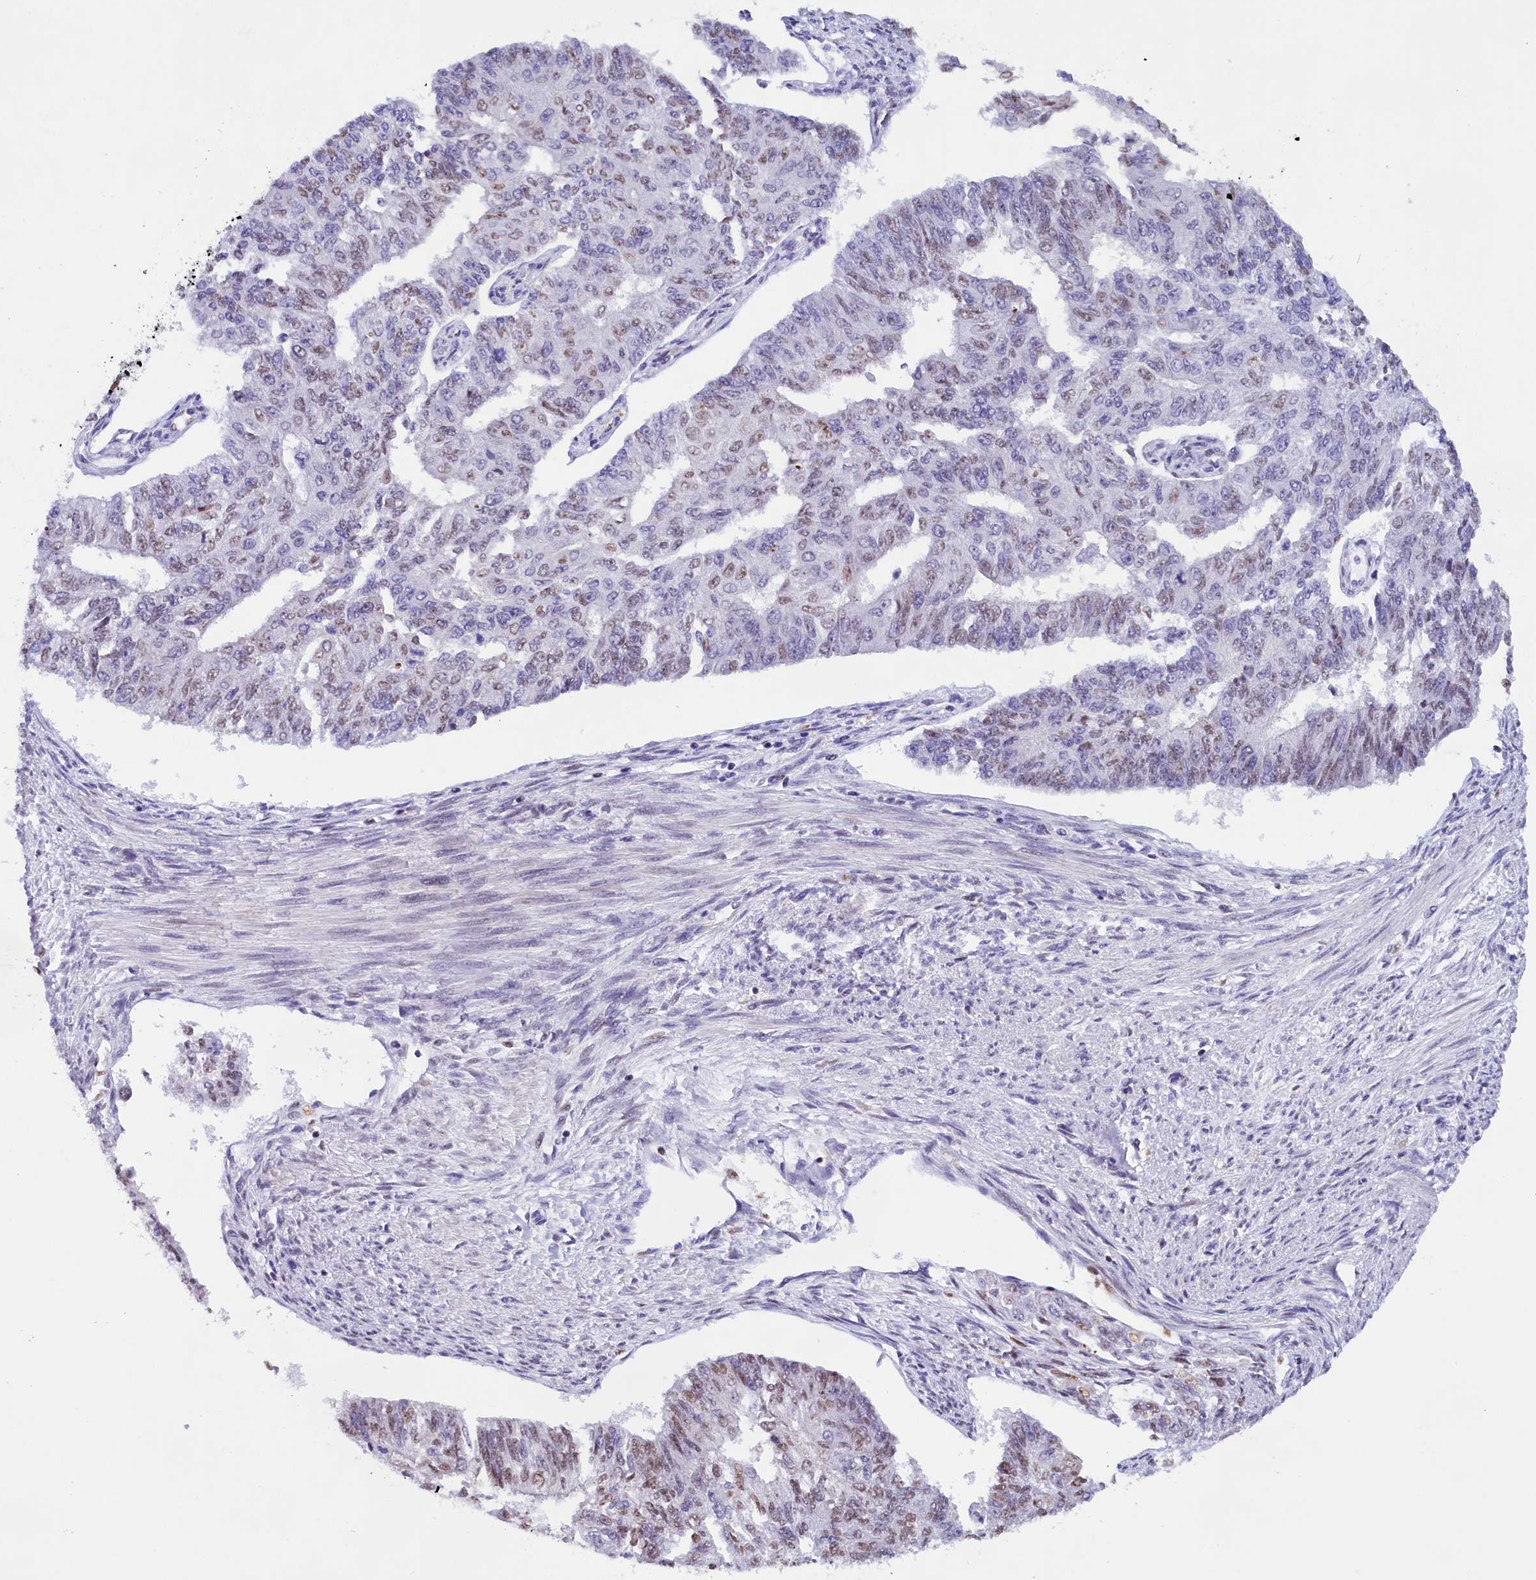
{"staining": {"intensity": "weak", "quantity": "25%-75%", "location": "nuclear"}, "tissue": "endometrial cancer", "cell_type": "Tumor cells", "image_type": "cancer", "snomed": [{"axis": "morphology", "description": "Adenocarcinoma, NOS"}, {"axis": "topography", "description": "Endometrium"}], "caption": "Immunohistochemistry (DAB) staining of human endometrial adenocarcinoma shows weak nuclear protein expression in about 25%-75% of tumor cells. (Brightfield microscopy of DAB IHC at high magnification).", "gene": "CDYL2", "patient": {"sex": "female", "age": 32}}